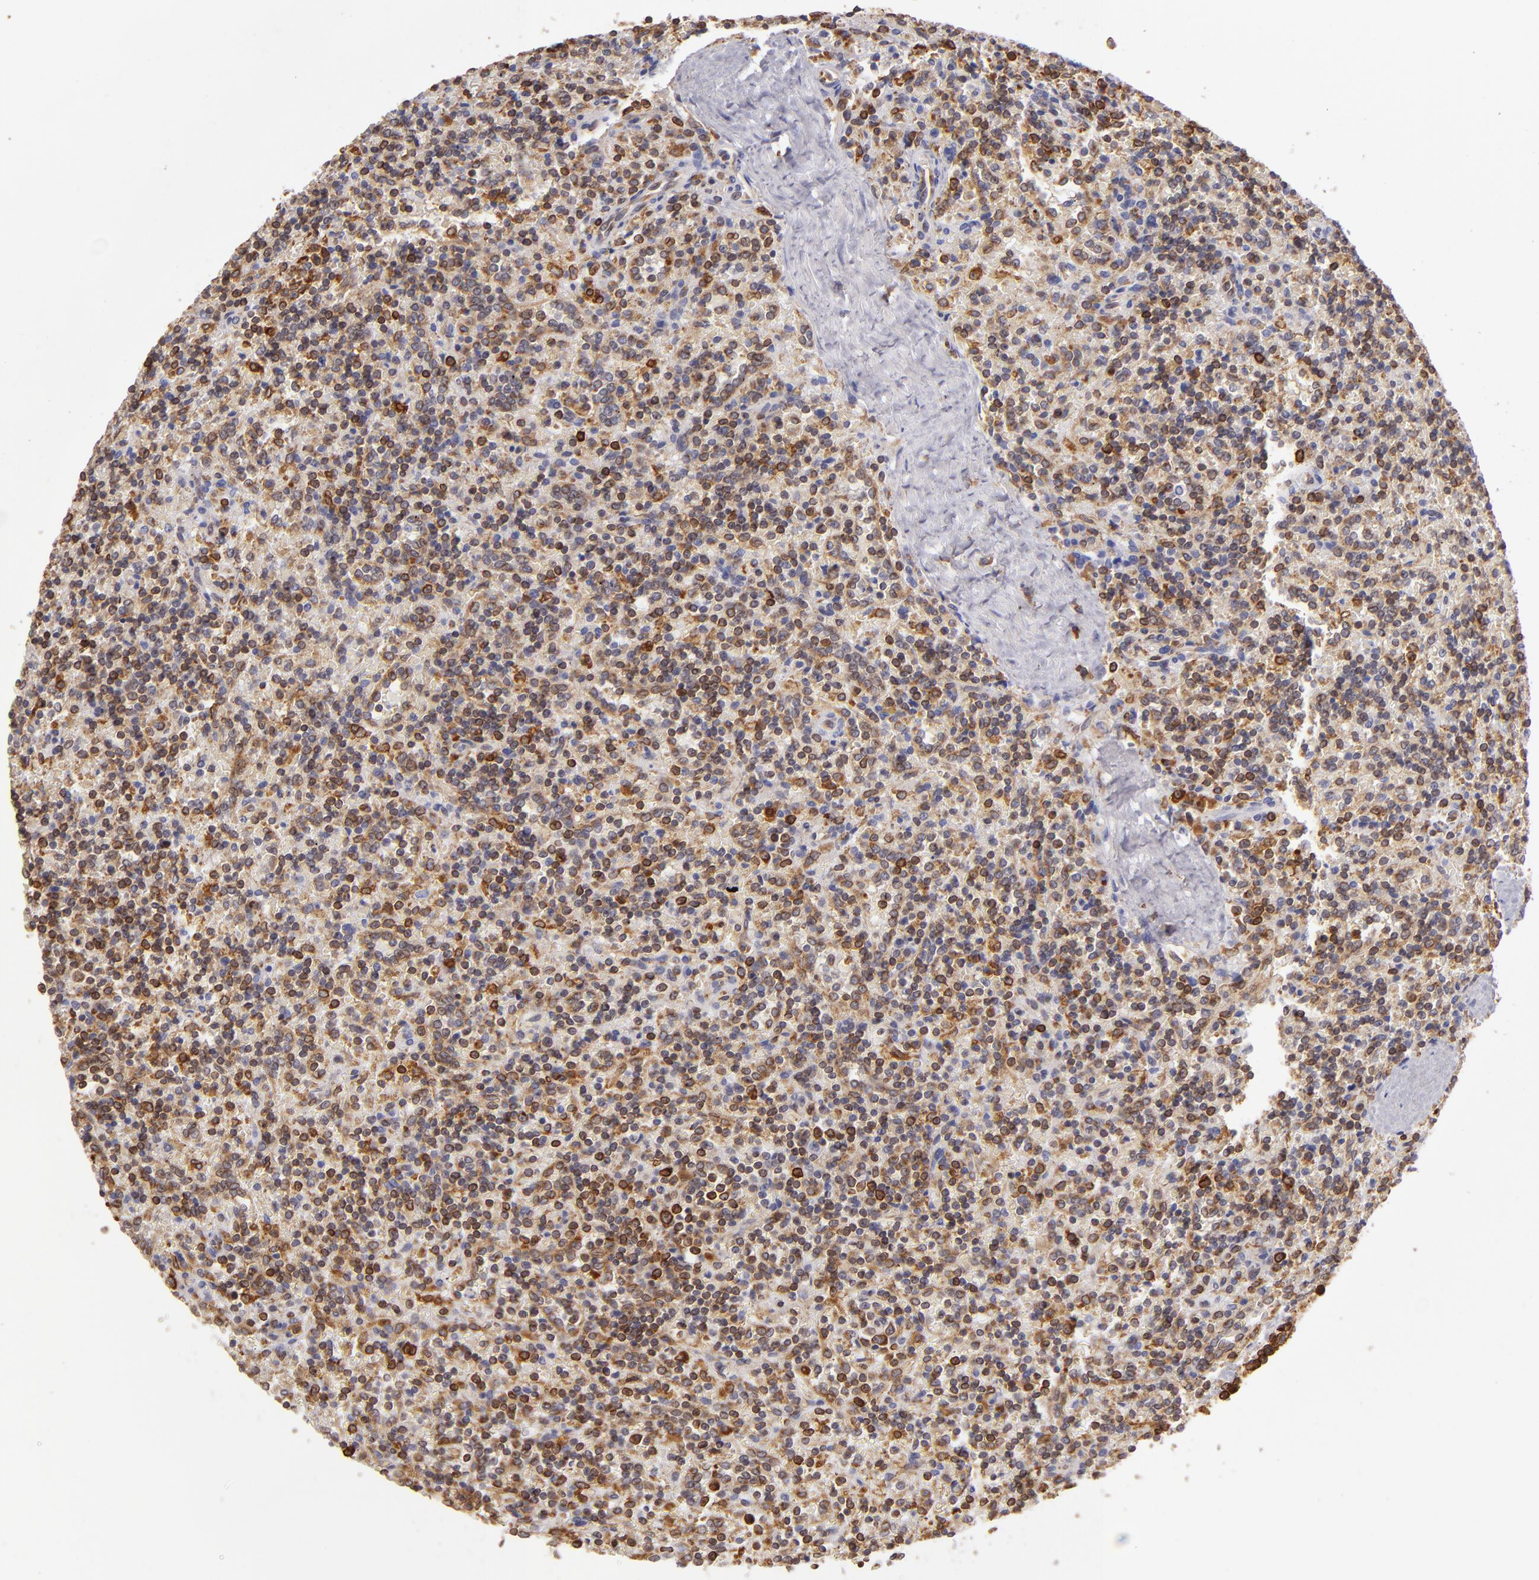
{"staining": {"intensity": "moderate", "quantity": "25%-75%", "location": "cytoplasmic/membranous"}, "tissue": "lymphoma", "cell_type": "Tumor cells", "image_type": "cancer", "snomed": [{"axis": "morphology", "description": "Malignant lymphoma, non-Hodgkin's type, Low grade"}, {"axis": "topography", "description": "Spleen"}], "caption": "A brown stain shows moderate cytoplasmic/membranous staining of a protein in human lymphoma tumor cells. The staining was performed using DAB (3,3'-diaminobenzidine) to visualize the protein expression in brown, while the nuclei were stained in blue with hematoxylin (Magnification: 20x).", "gene": "CD74", "patient": {"sex": "male", "age": 67}}